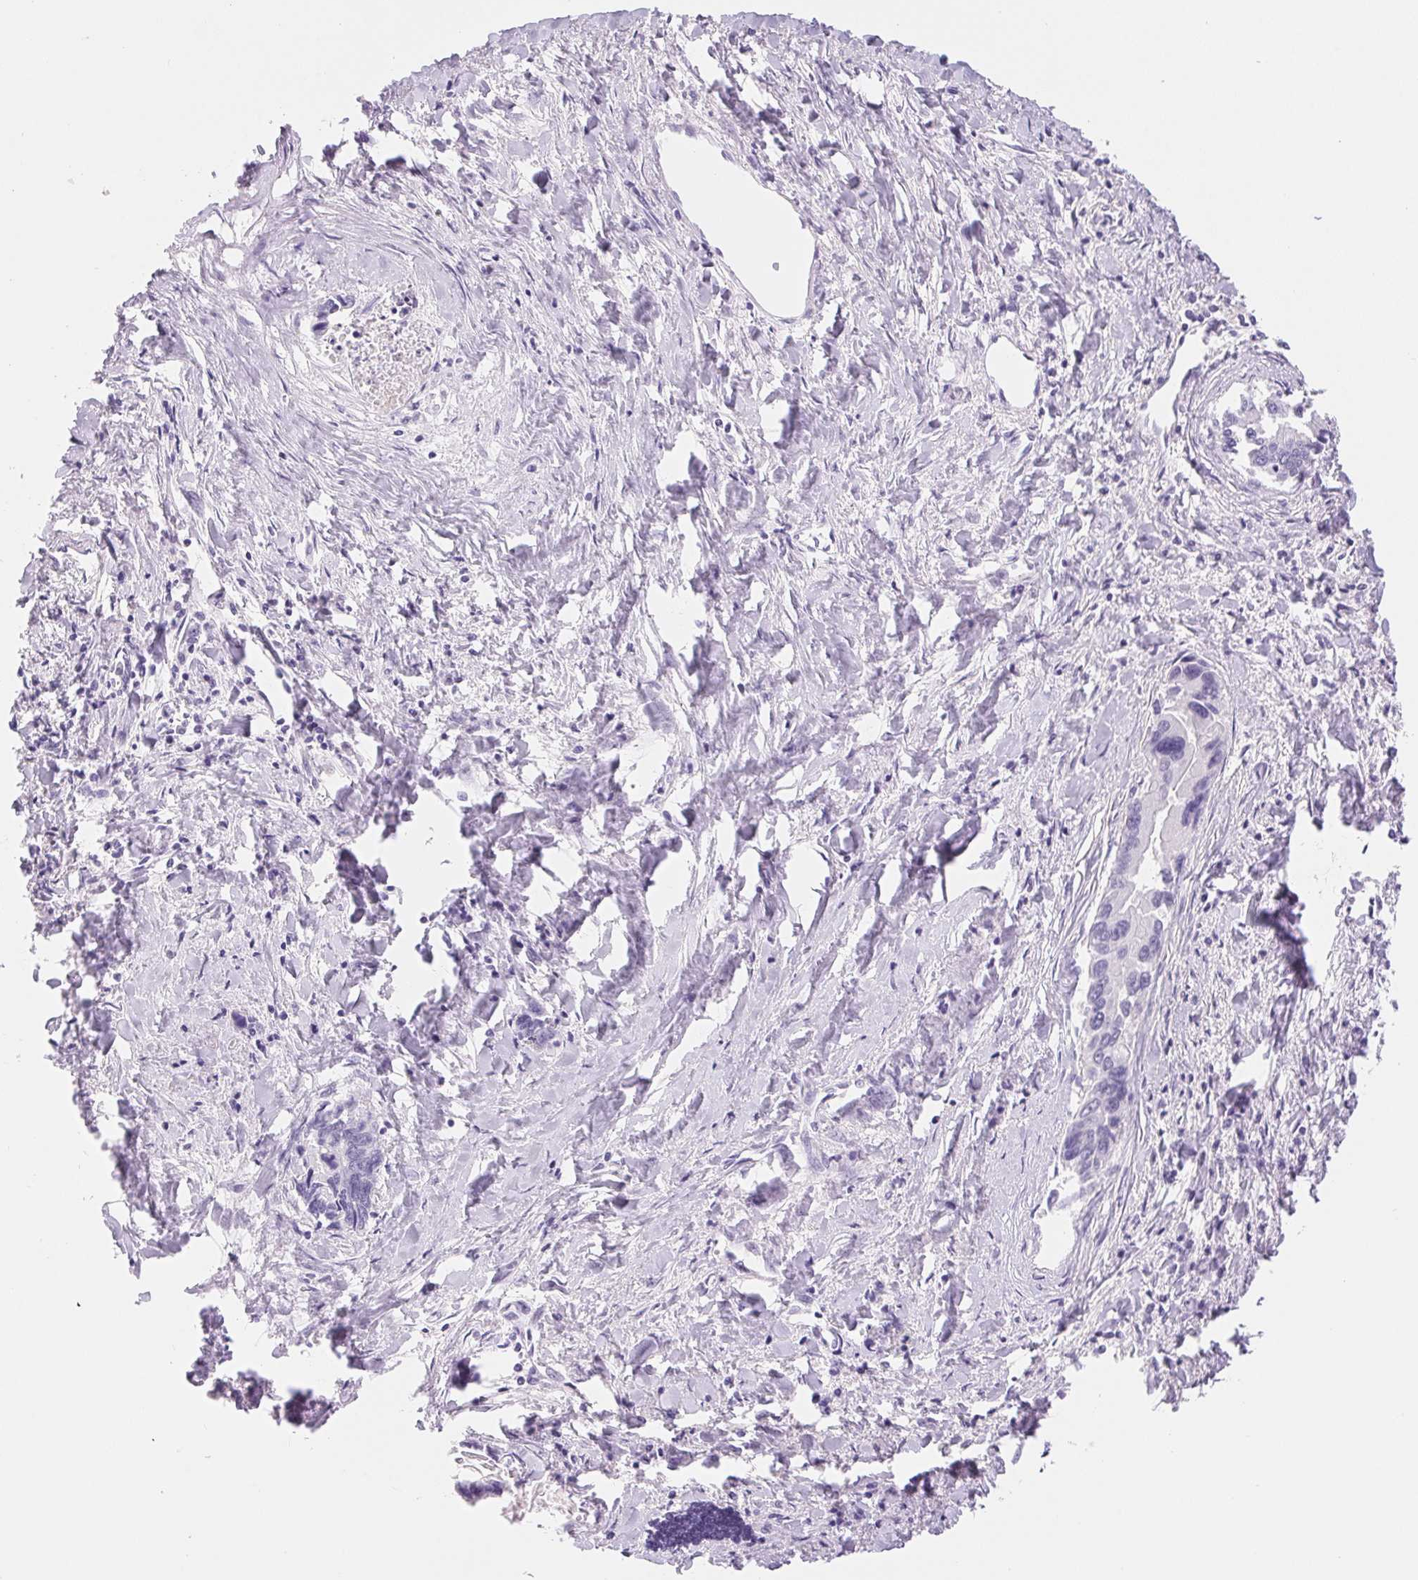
{"staining": {"intensity": "negative", "quantity": "none", "location": "none"}, "tissue": "liver cancer", "cell_type": "Tumor cells", "image_type": "cancer", "snomed": [{"axis": "morphology", "description": "Cholangiocarcinoma"}, {"axis": "topography", "description": "Liver"}], "caption": "Immunohistochemistry histopathology image of neoplastic tissue: liver cancer stained with DAB (3,3'-diaminobenzidine) displays no significant protein expression in tumor cells. The staining was performed using DAB to visualize the protein expression in brown, while the nuclei were stained in blue with hematoxylin (Magnification: 20x).", "gene": "ASGR2", "patient": {"sex": "male", "age": 66}}